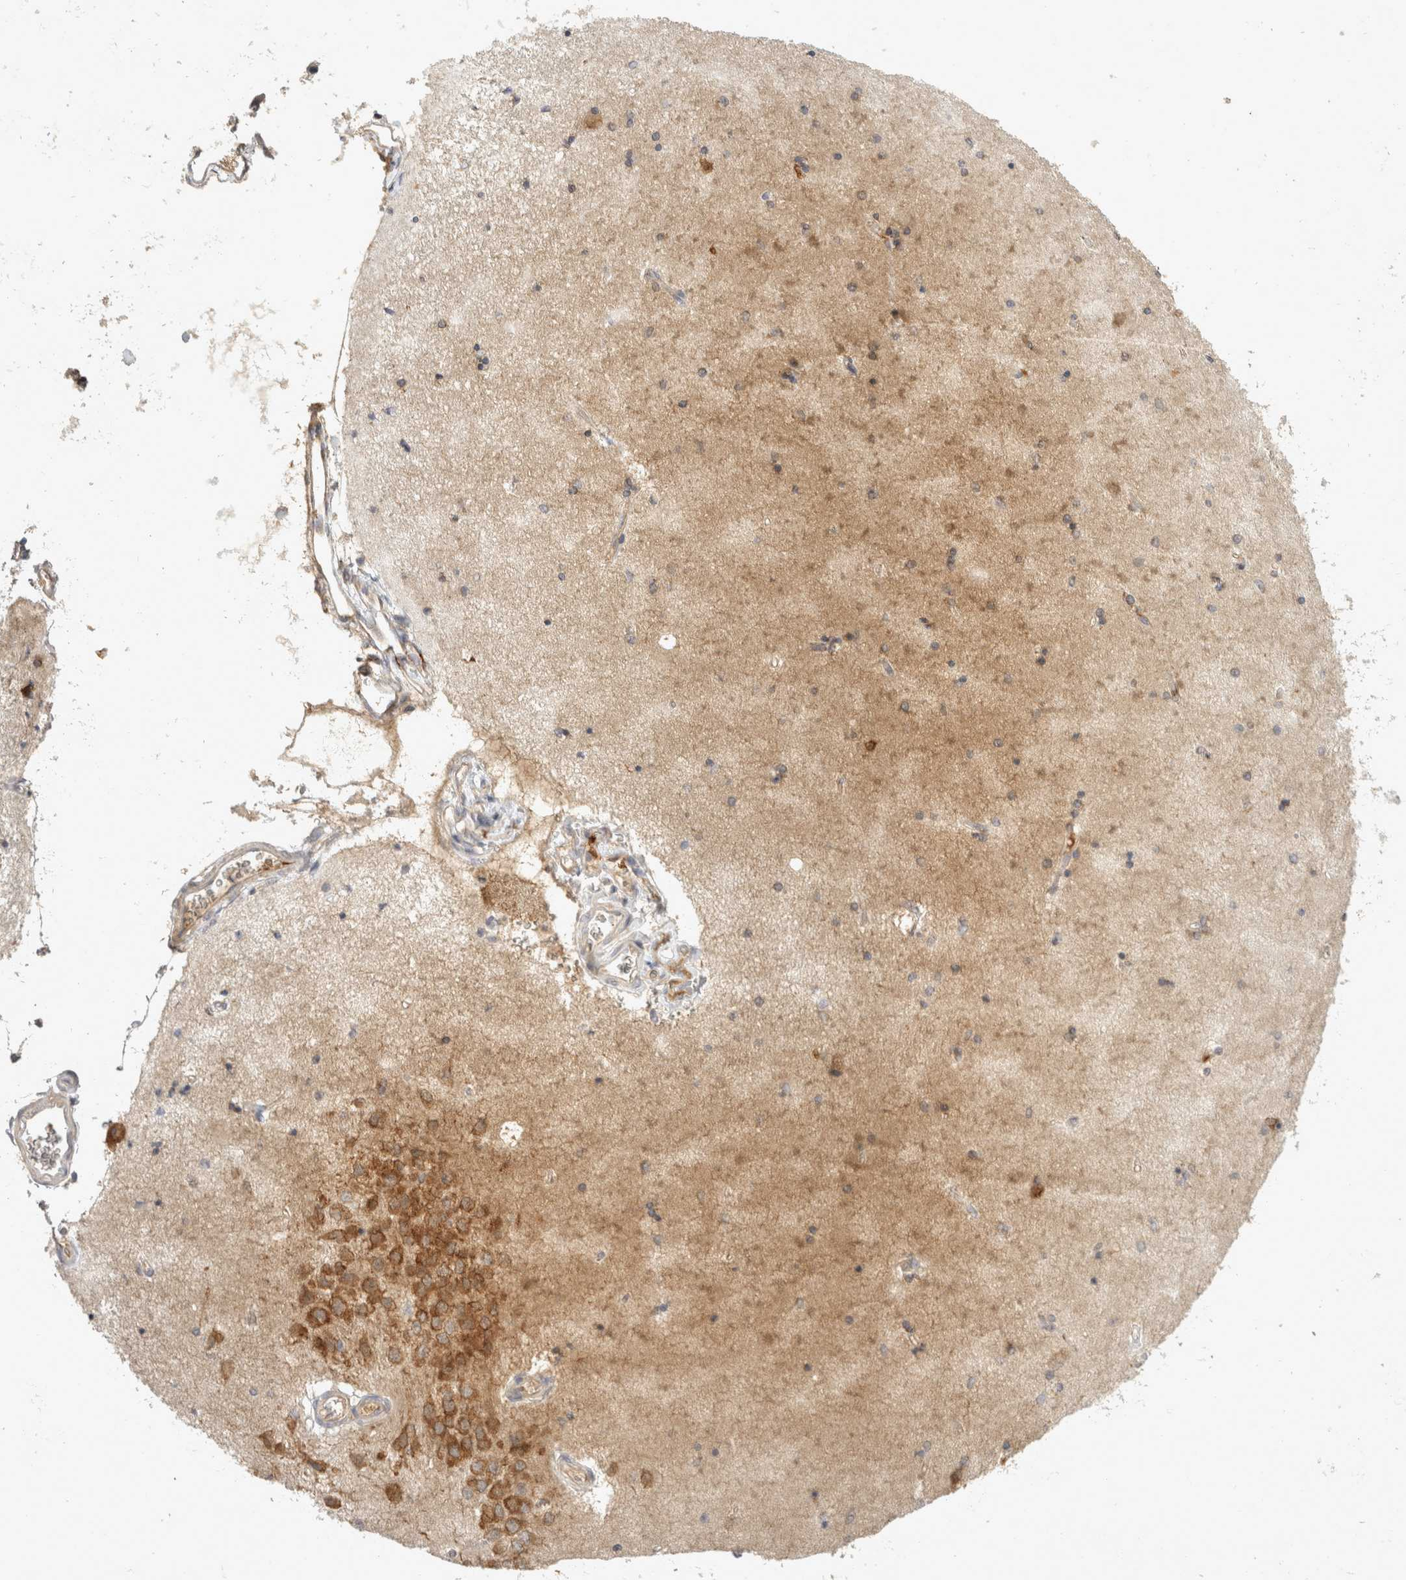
{"staining": {"intensity": "weak", "quantity": "<25%", "location": "cytoplasmic/membranous"}, "tissue": "hippocampus", "cell_type": "Glial cells", "image_type": "normal", "snomed": [{"axis": "morphology", "description": "Normal tissue, NOS"}, {"axis": "topography", "description": "Hippocampus"}], "caption": "Glial cells show no significant expression in unremarkable hippocampus. (DAB (3,3'-diaminobenzidine) immunohistochemistry (IHC) visualized using brightfield microscopy, high magnification).", "gene": "EIF4G3", "patient": {"sex": "female", "age": 54}}